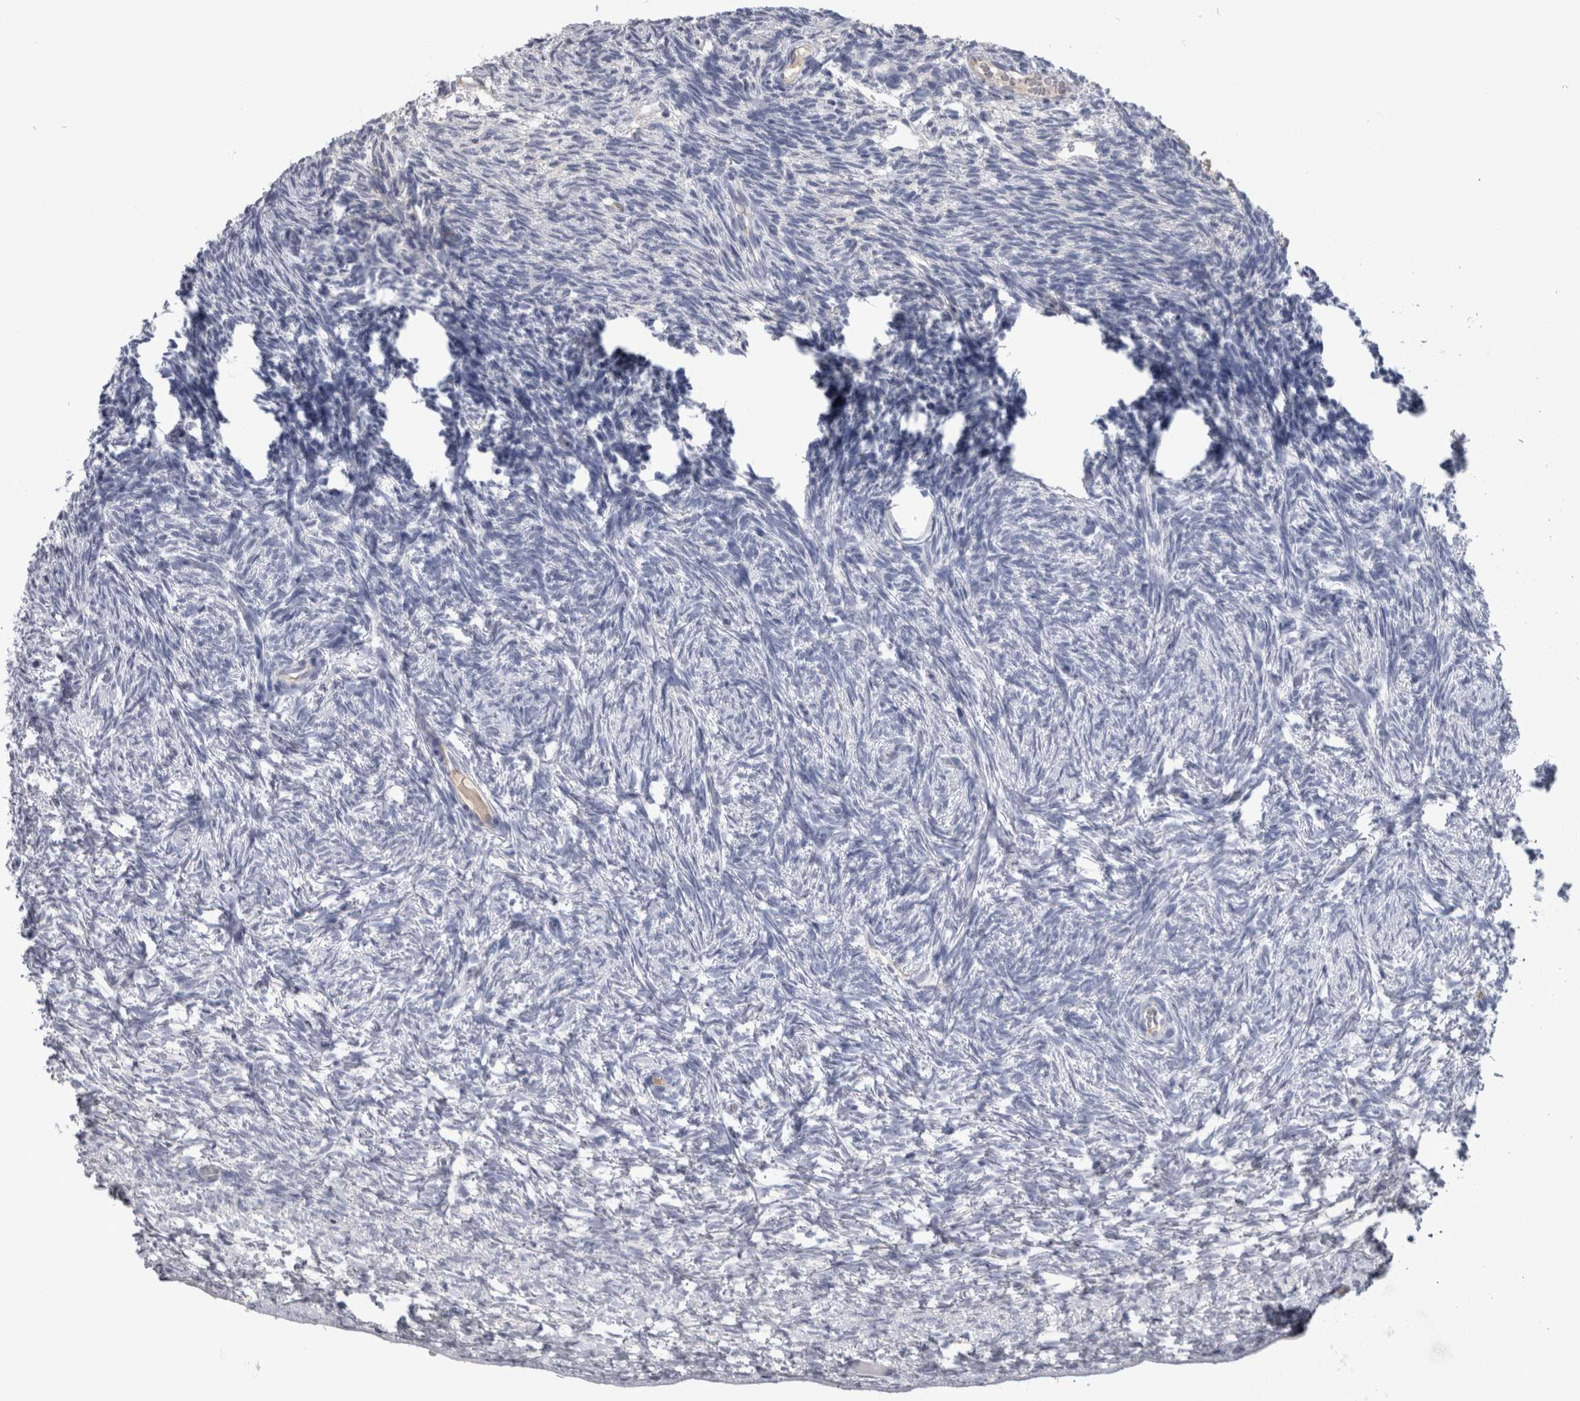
{"staining": {"intensity": "negative", "quantity": "none", "location": "none"}, "tissue": "ovary", "cell_type": "Ovarian stroma cells", "image_type": "normal", "snomed": [{"axis": "morphology", "description": "Normal tissue, NOS"}, {"axis": "topography", "description": "Ovary"}], "caption": "Ovarian stroma cells show no significant protein staining in unremarkable ovary.", "gene": "PAX5", "patient": {"sex": "female", "age": 34}}